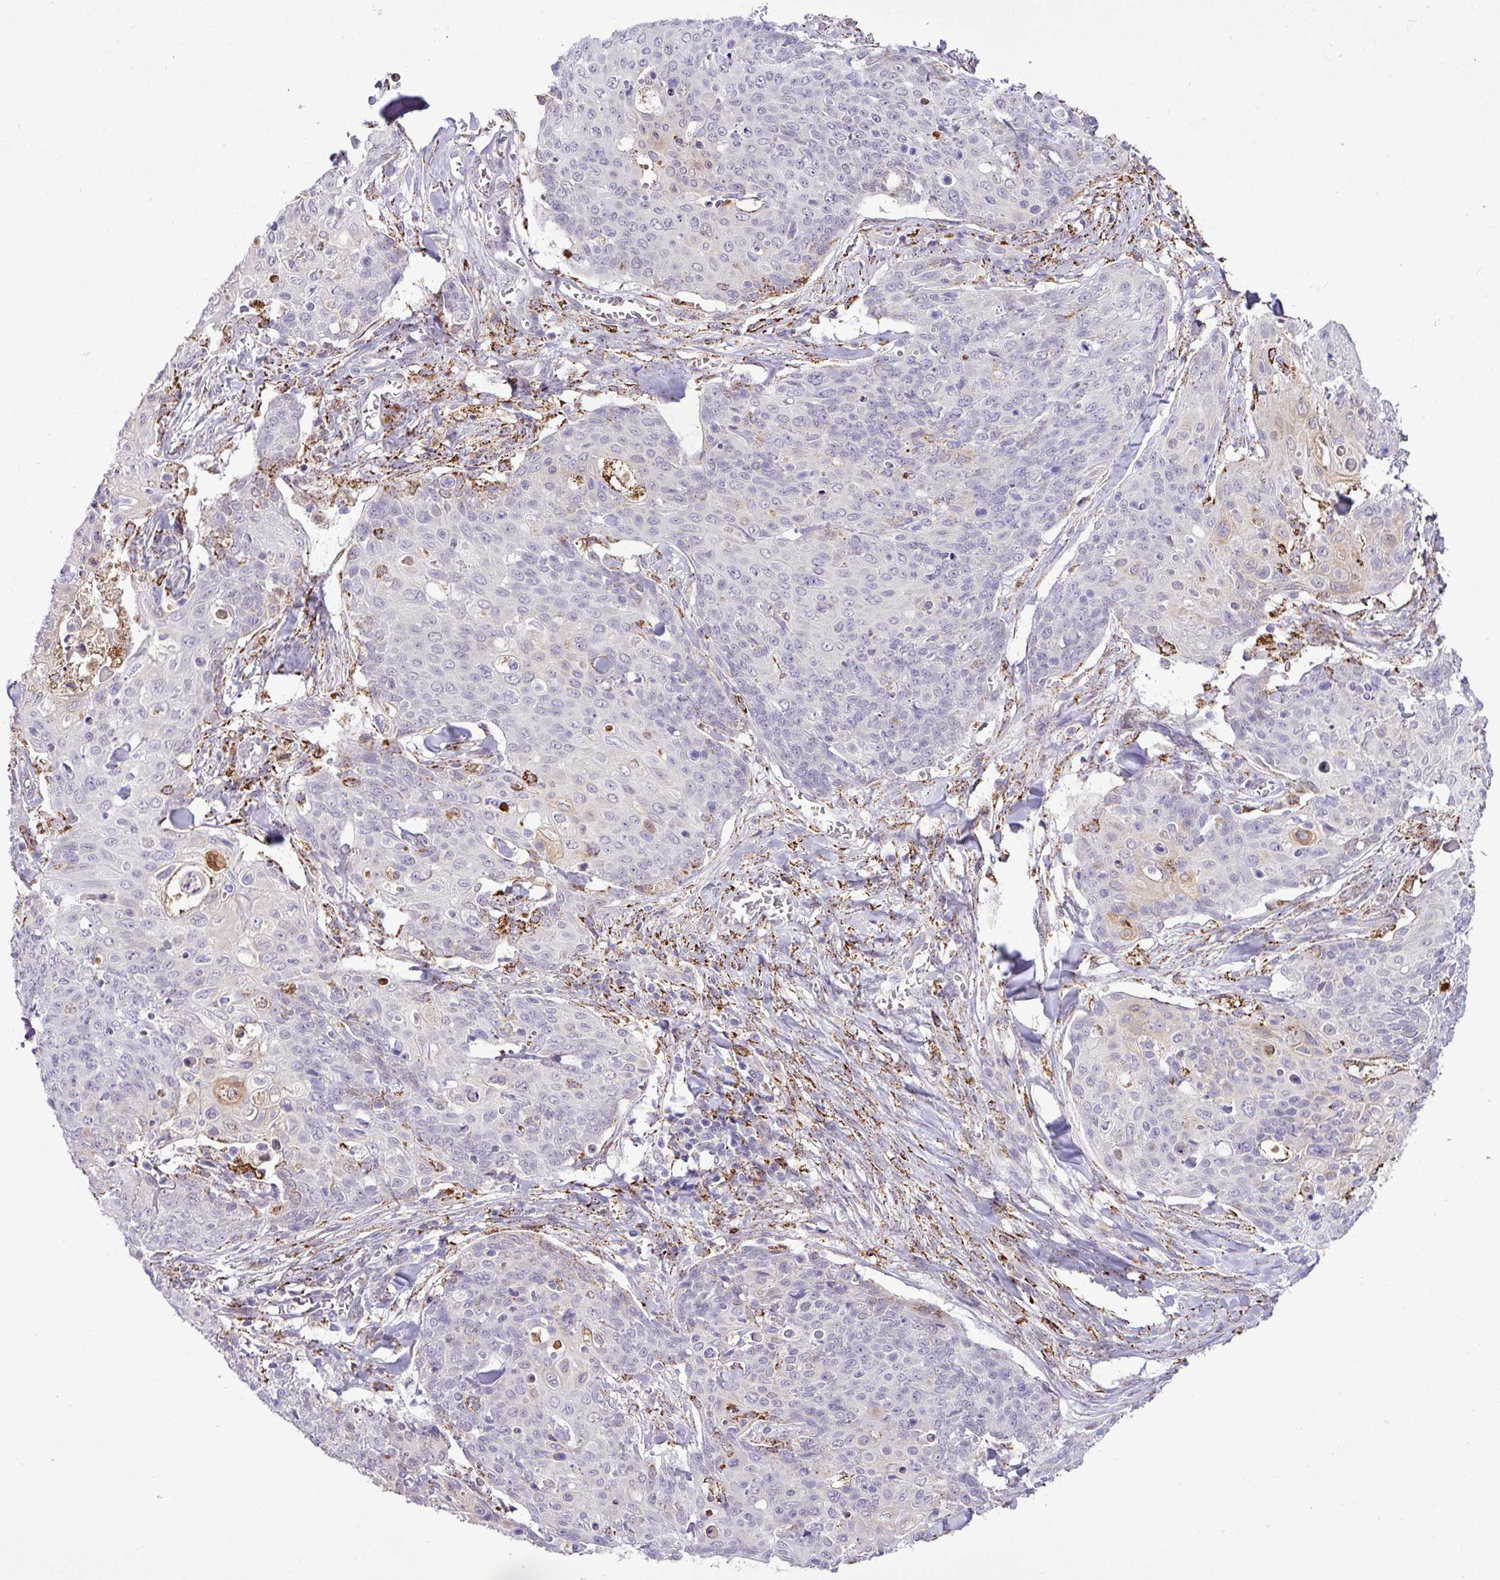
{"staining": {"intensity": "negative", "quantity": "none", "location": "none"}, "tissue": "skin cancer", "cell_type": "Tumor cells", "image_type": "cancer", "snomed": [{"axis": "morphology", "description": "Squamous cell carcinoma, NOS"}, {"axis": "topography", "description": "Skin"}, {"axis": "topography", "description": "Vulva"}], "caption": "Tumor cells are negative for brown protein staining in squamous cell carcinoma (skin).", "gene": "SGPP1", "patient": {"sex": "female", "age": 85}}